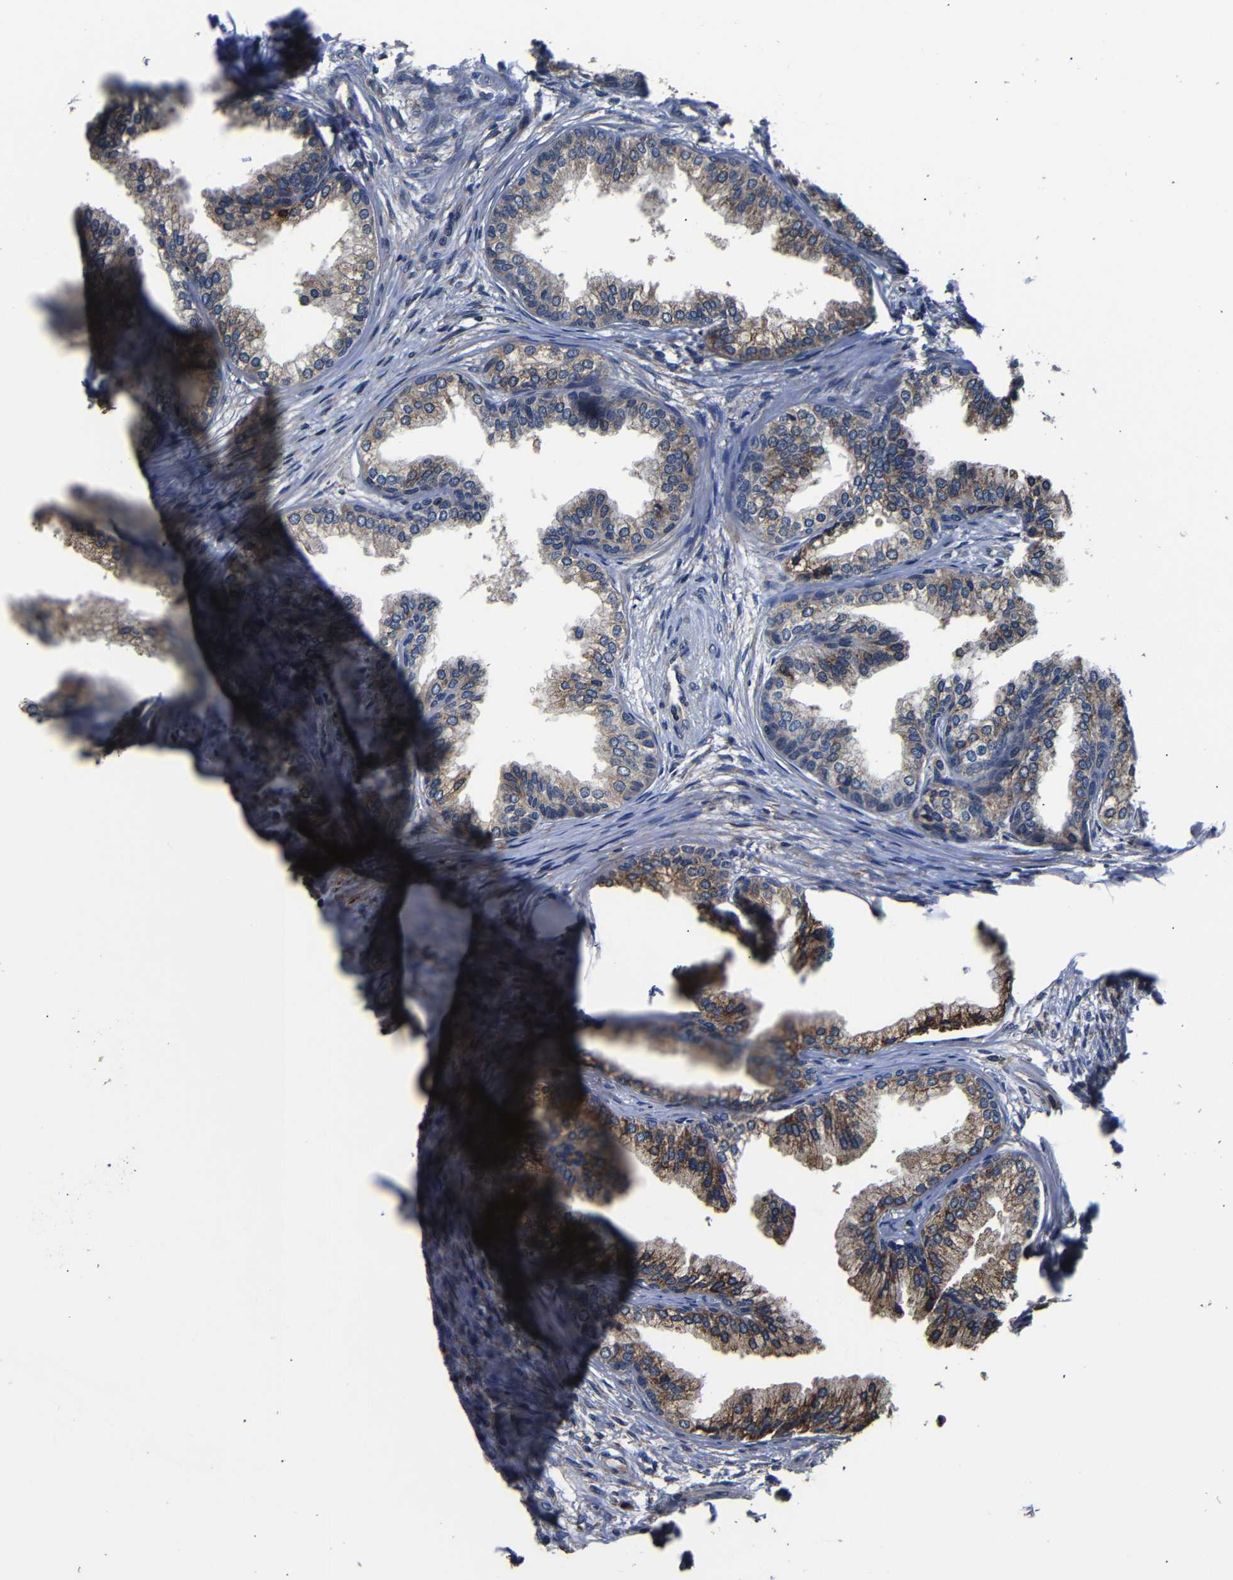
{"staining": {"intensity": "moderate", "quantity": ">75%", "location": "cytoplasmic/membranous"}, "tissue": "prostate", "cell_type": "Glandular cells", "image_type": "normal", "snomed": [{"axis": "morphology", "description": "Normal tissue, NOS"}, {"axis": "topography", "description": "Prostate"}], "caption": "Moderate cytoplasmic/membranous positivity for a protein is identified in approximately >75% of glandular cells of normal prostate using IHC.", "gene": "SCN9A", "patient": {"sex": "male", "age": 76}}